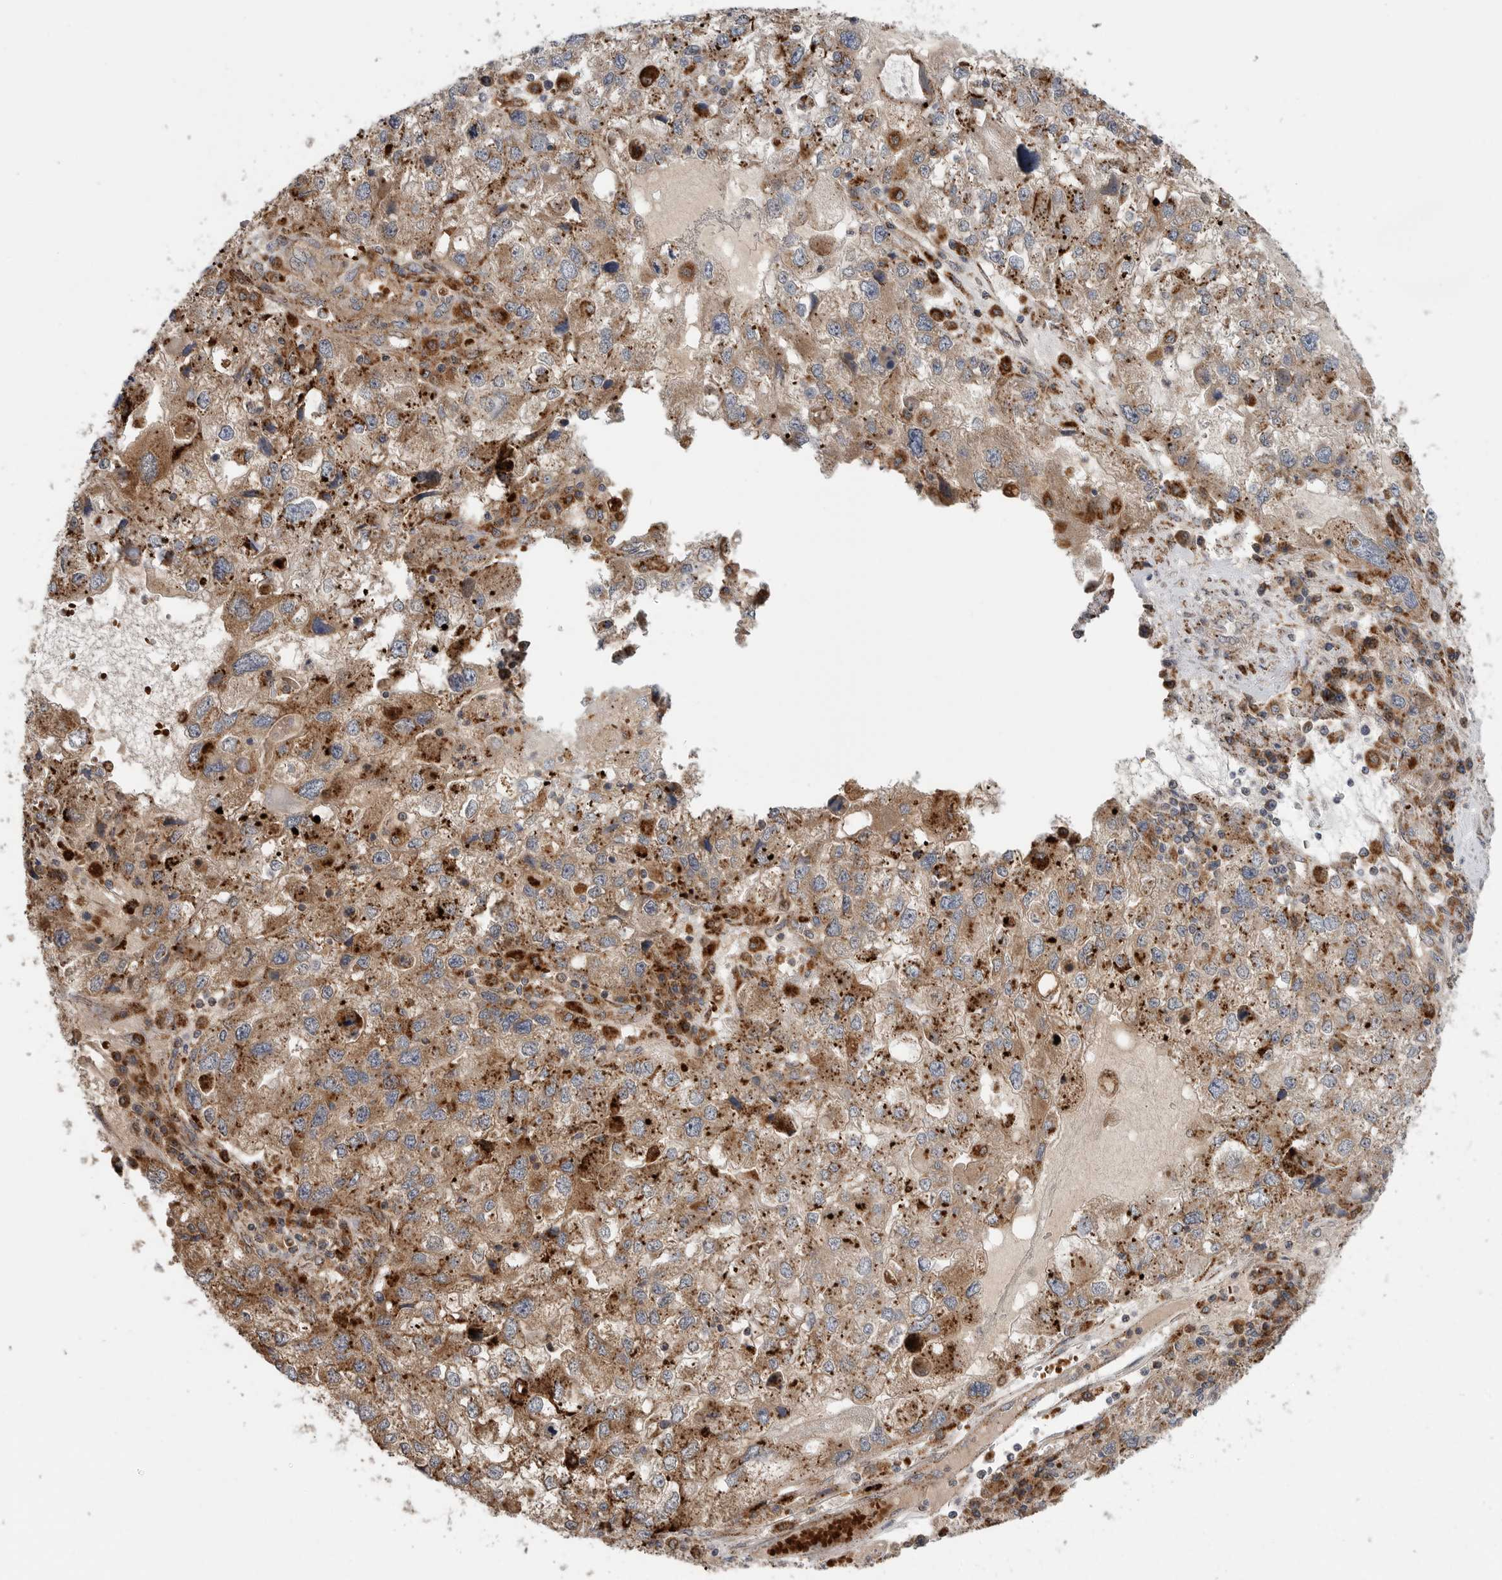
{"staining": {"intensity": "moderate", "quantity": ">75%", "location": "cytoplasmic/membranous"}, "tissue": "endometrial cancer", "cell_type": "Tumor cells", "image_type": "cancer", "snomed": [{"axis": "morphology", "description": "Adenocarcinoma, NOS"}, {"axis": "topography", "description": "Endometrium"}], "caption": "Protein analysis of endometrial cancer (adenocarcinoma) tissue displays moderate cytoplasmic/membranous staining in about >75% of tumor cells. The staining was performed using DAB, with brown indicating positive protein expression. Nuclei are stained blue with hematoxylin.", "gene": "GALNS", "patient": {"sex": "female", "age": 49}}